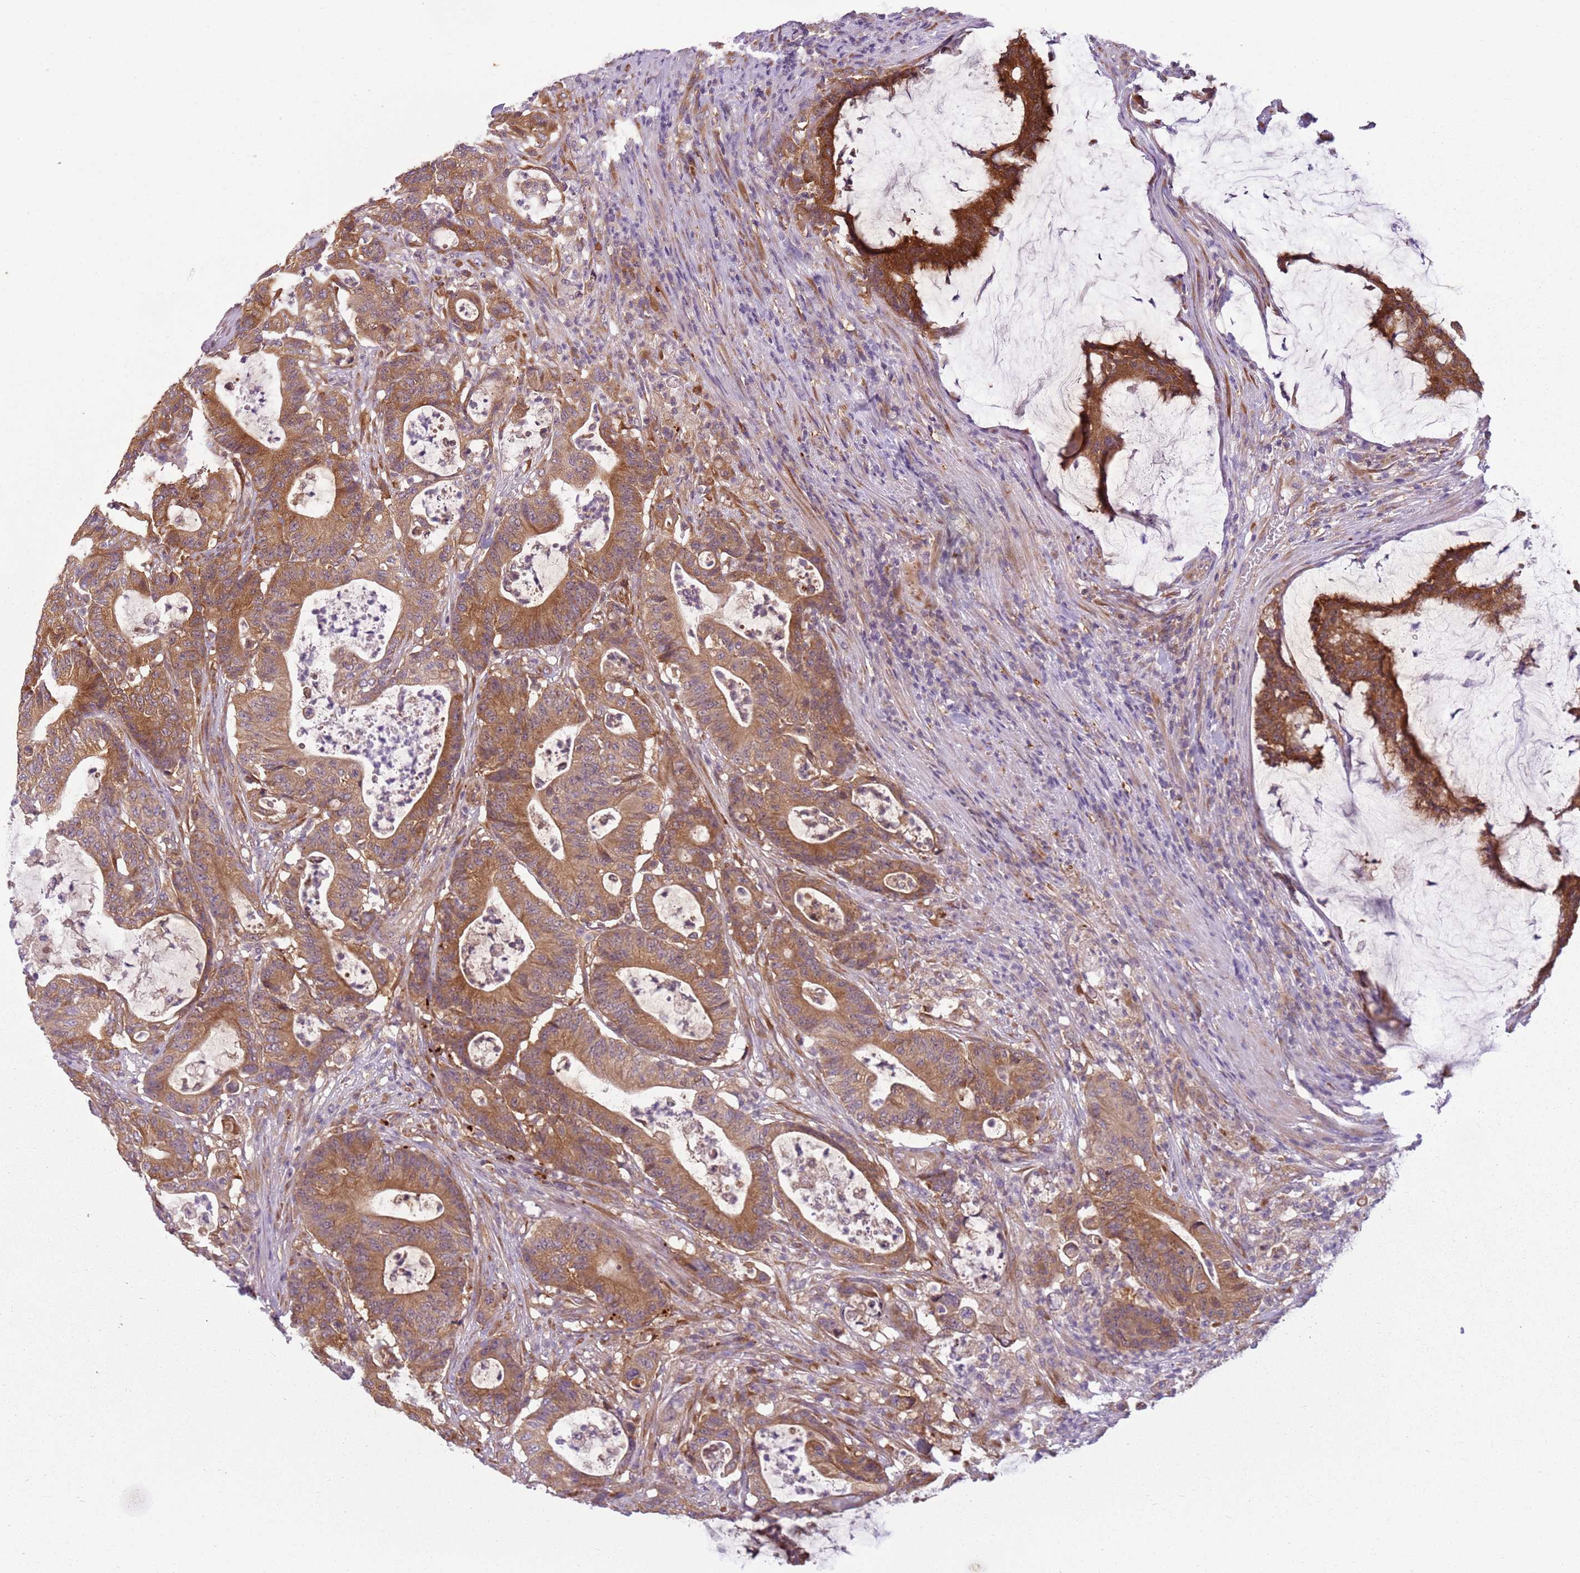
{"staining": {"intensity": "moderate", "quantity": ">75%", "location": "cytoplasmic/membranous"}, "tissue": "colorectal cancer", "cell_type": "Tumor cells", "image_type": "cancer", "snomed": [{"axis": "morphology", "description": "Adenocarcinoma, NOS"}, {"axis": "topography", "description": "Colon"}], "caption": "About >75% of tumor cells in human colorectal cancer demonstrate moderate cytoplasmic/membranous protein staining as visualized by brown immunohistochemical staining.", "gene": "RPS28", "patient": {"sex": "female", "age": 84}}